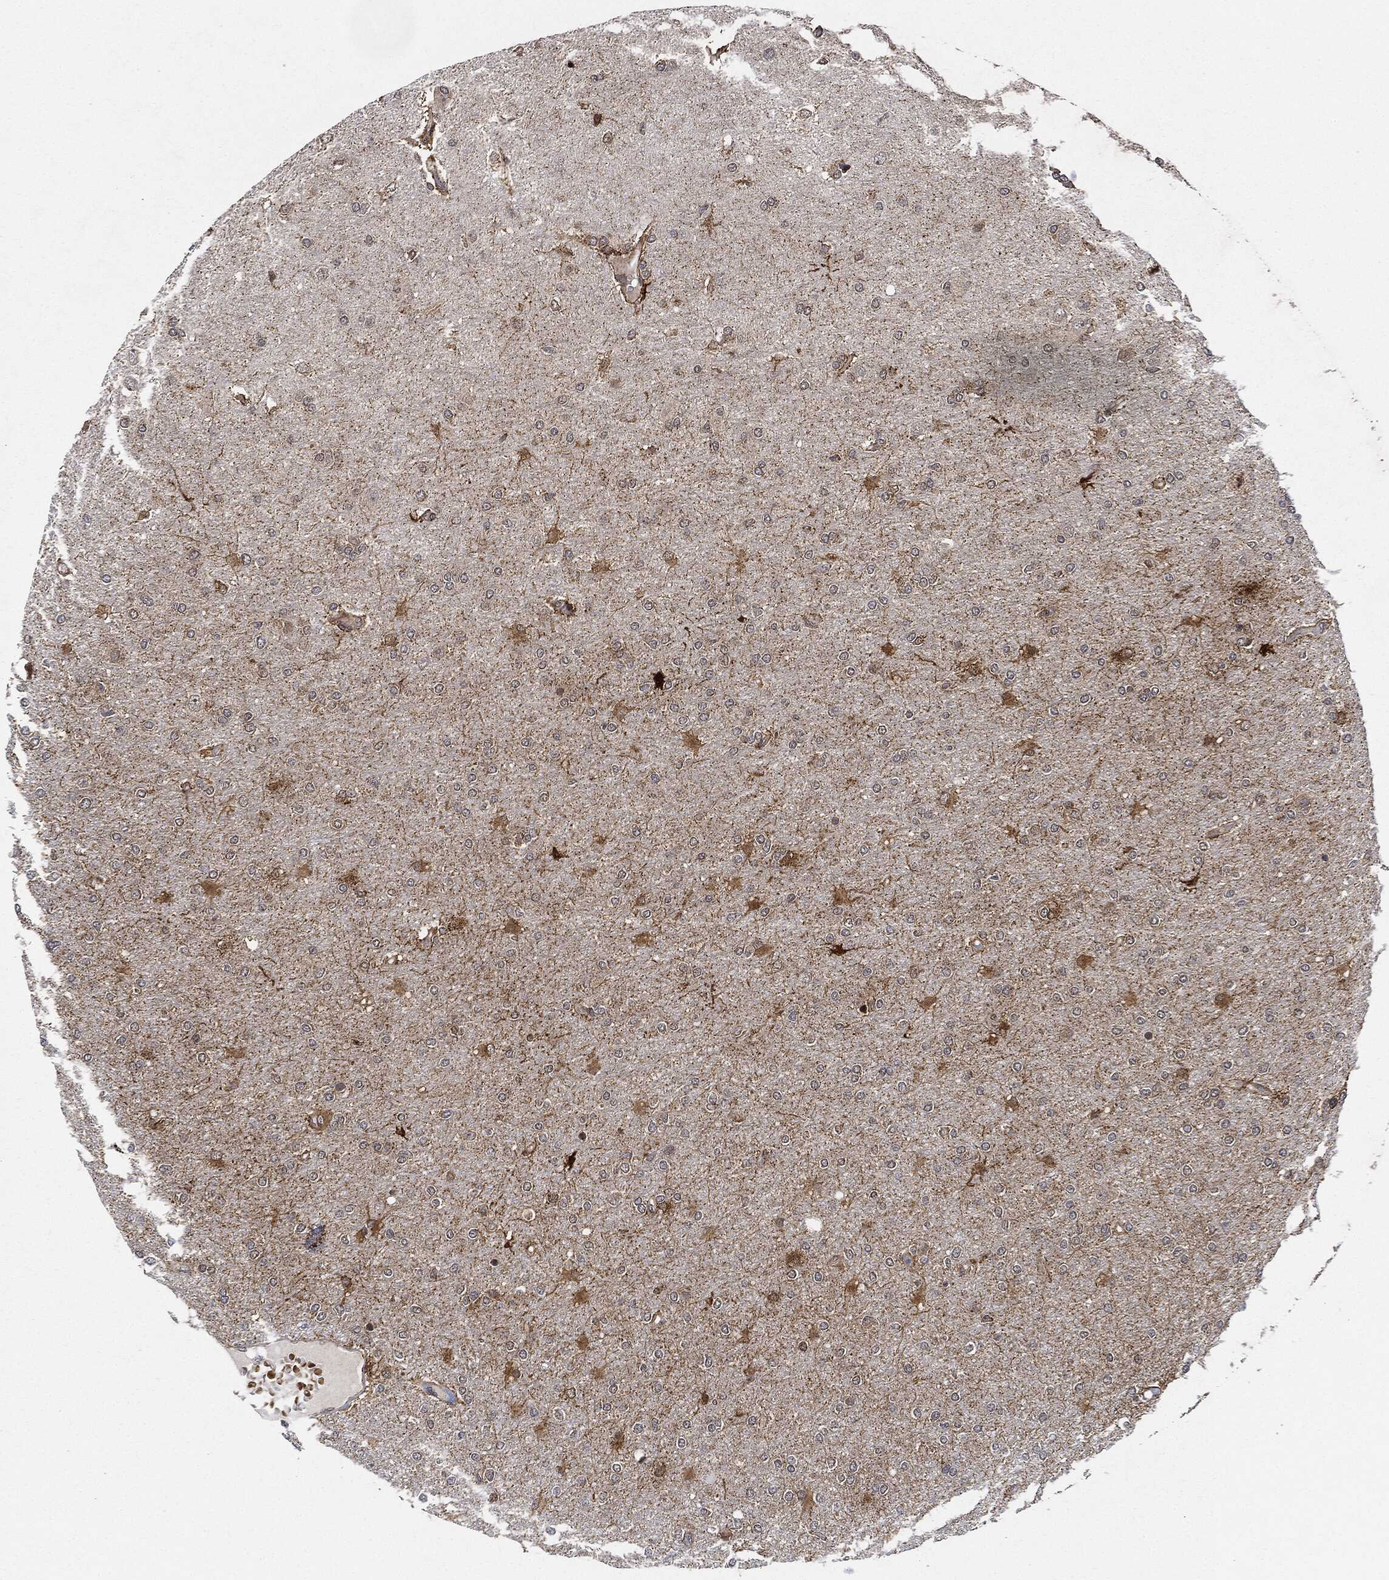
{"staining": {"intensity": "moderate", "quantity": "25%-75%", "location": "cytoplasmic/membranous"}, "tissue": "glioma", "cell_type": "Tumor cells", "image_type": "cancer", "snomed": [{"axis": "morphology", "description": "Glioma, malignant, High grade"}, {"axis": "topography", "description": "Cerebral cortex"}], "caption": "The photomicrograph displays staining of malignant glioma (high-grade), revealing moderate cytoplasmic/membranous protein expression (brown color) within tumor cells.", "gene": "RNASEL", "patient": {"sex": "male", "age": 70}}